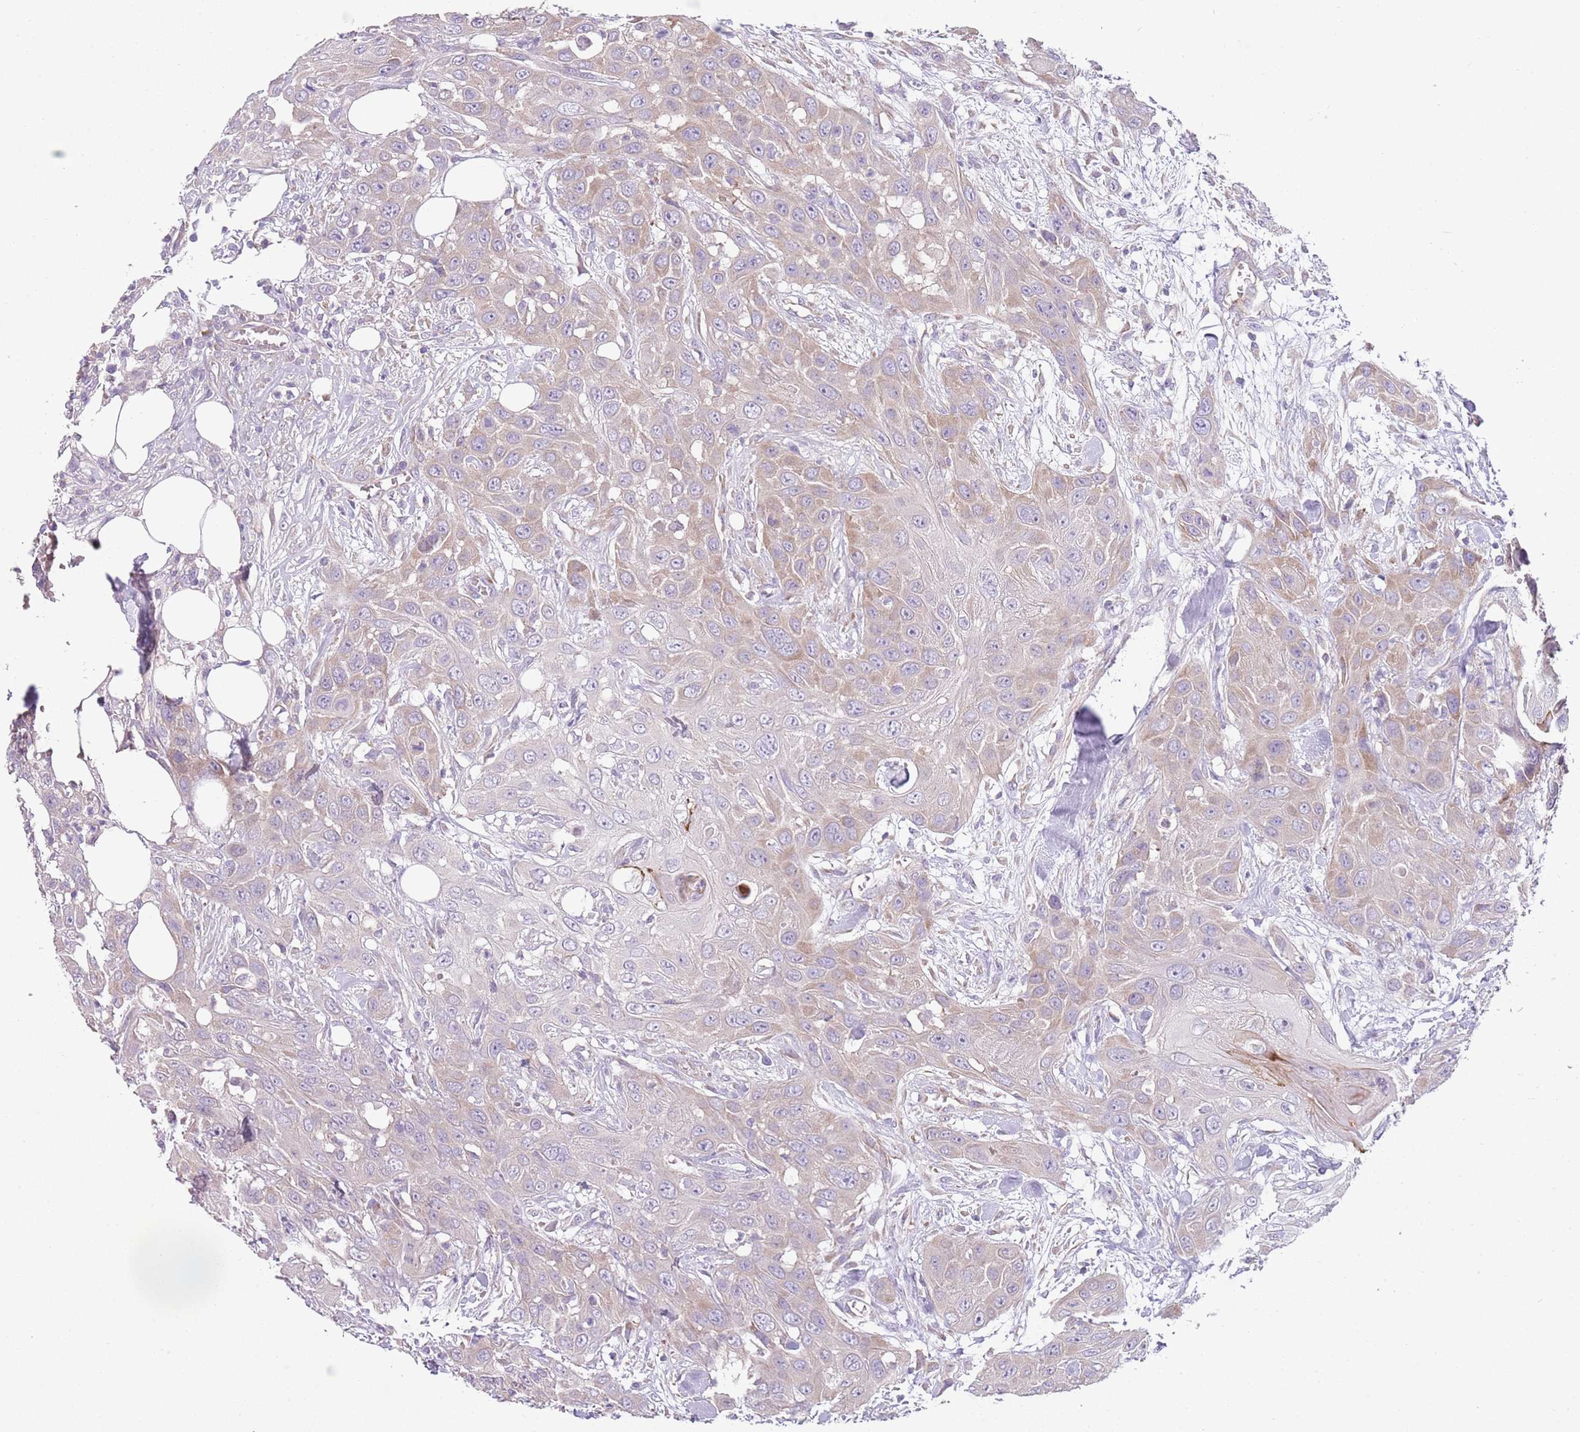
{"staining": {"intensity": "weak", "quantity": "<25%", "location": "cytoplasmic/membranous"}, "tissue": "head and neck cancer", "cell_type": "Tumor cells", "image_type": "cancer", "snomed": [{"axis": "morphology", "description": "Squamous cell carcinoma, NOS"}, {"axis": "topography", "description": "Head-Neck"}], "caption": "Immunohistochemistry micrograph of neoplastic tissue: human head and neck cancer (squamous cell carcinoma) stained with DAB exhibits no significant protein expression in tumor cells.", "gene": "ZNF583", "patient": {"sex": "male", "age": 81}}